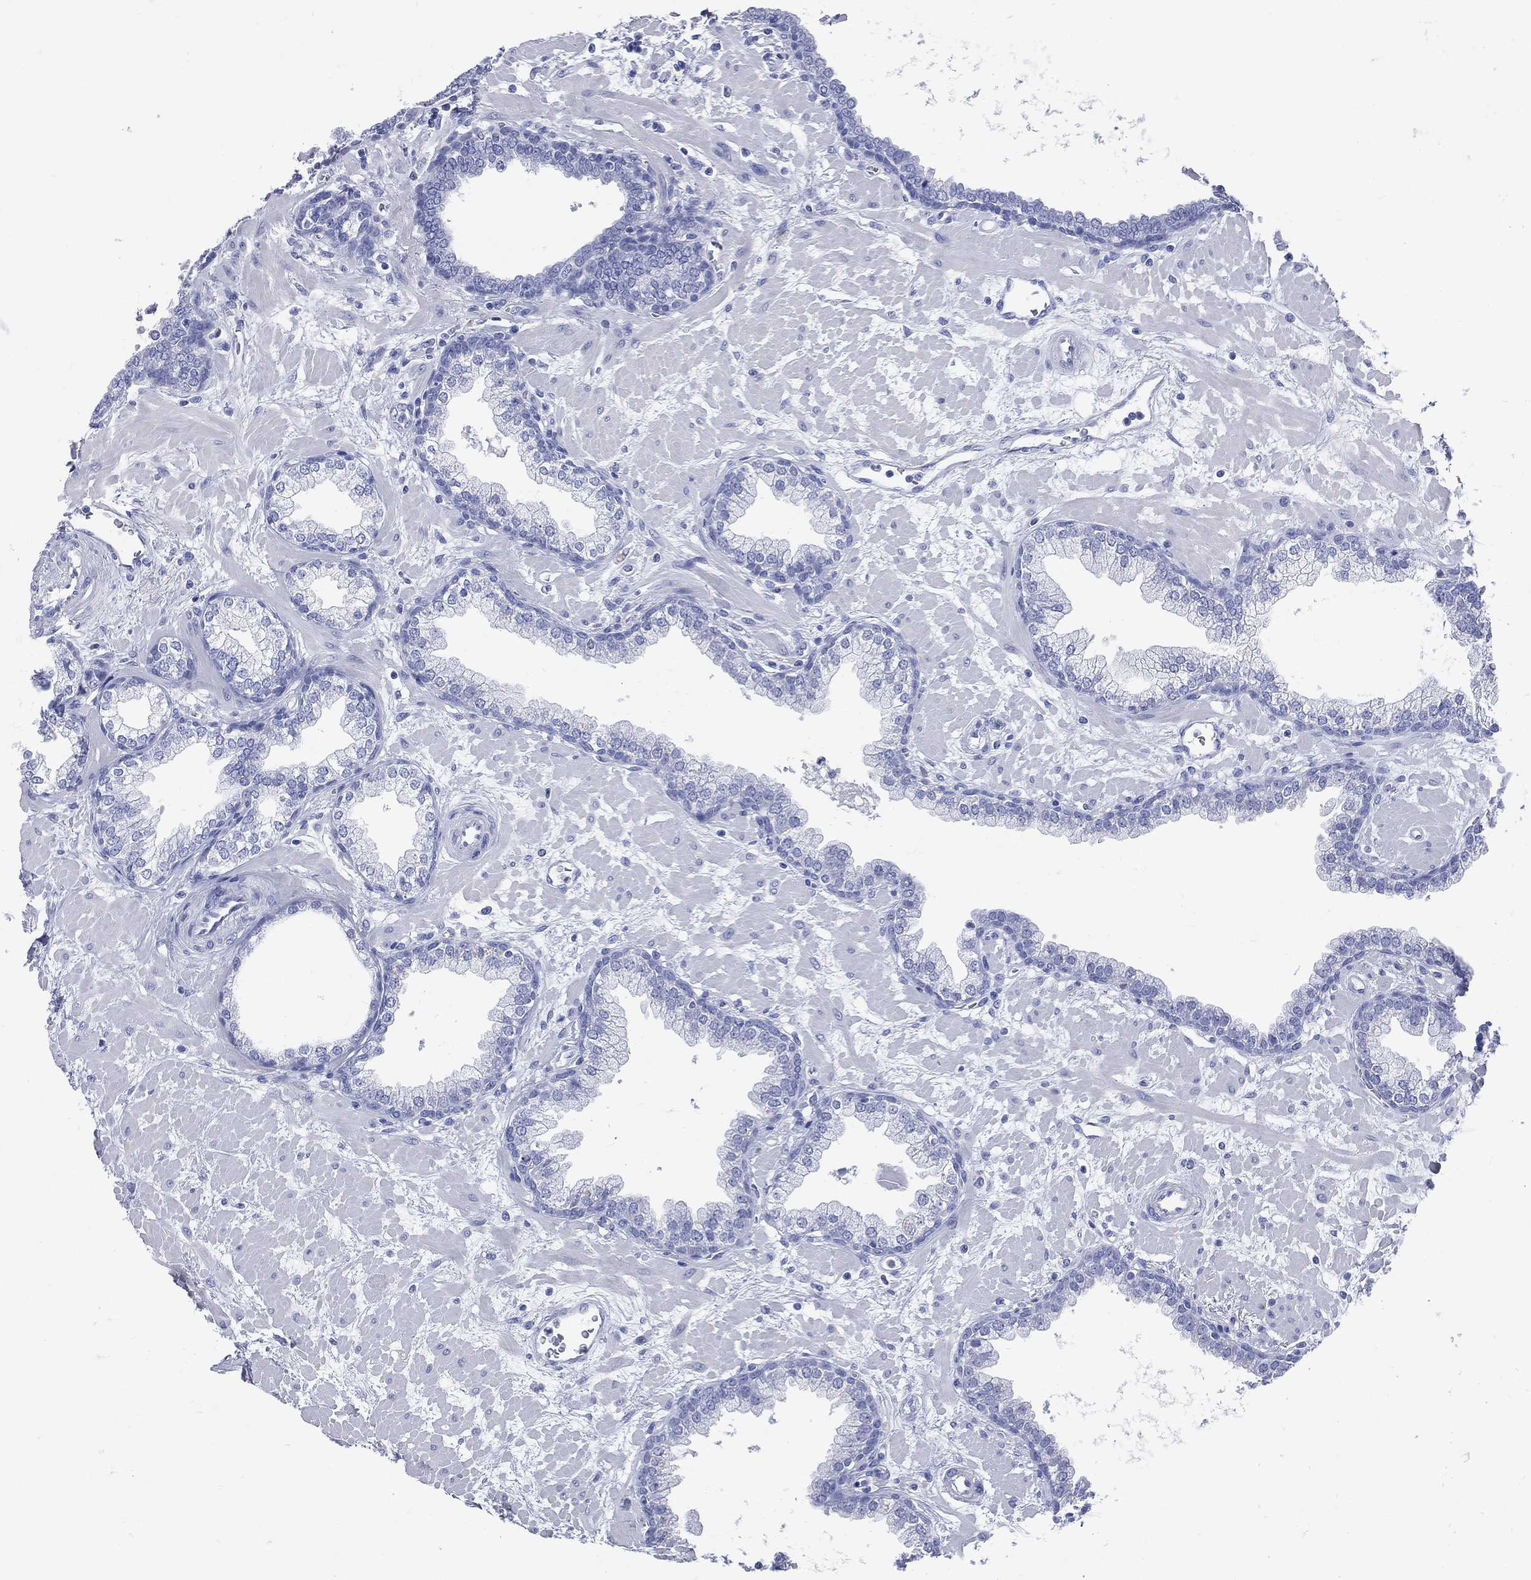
{"staining": {"intensity": "negative", "quantity": "none", "location": "none"}, "tissue": "prostate", "cell_type": "Glandular cells", "image_type": "normal", "snomed": [{"axis": "morphology", "description": "Normal tissue, NOS"}, {"axis": "topography", "description": "Prostate"}], "caption": "Immunohistochemistry of unremarkable human prostate exhibits no expression in glandular cells.", "gene": "CYLC1", "patient": {"sex": "male", "age": 63}}